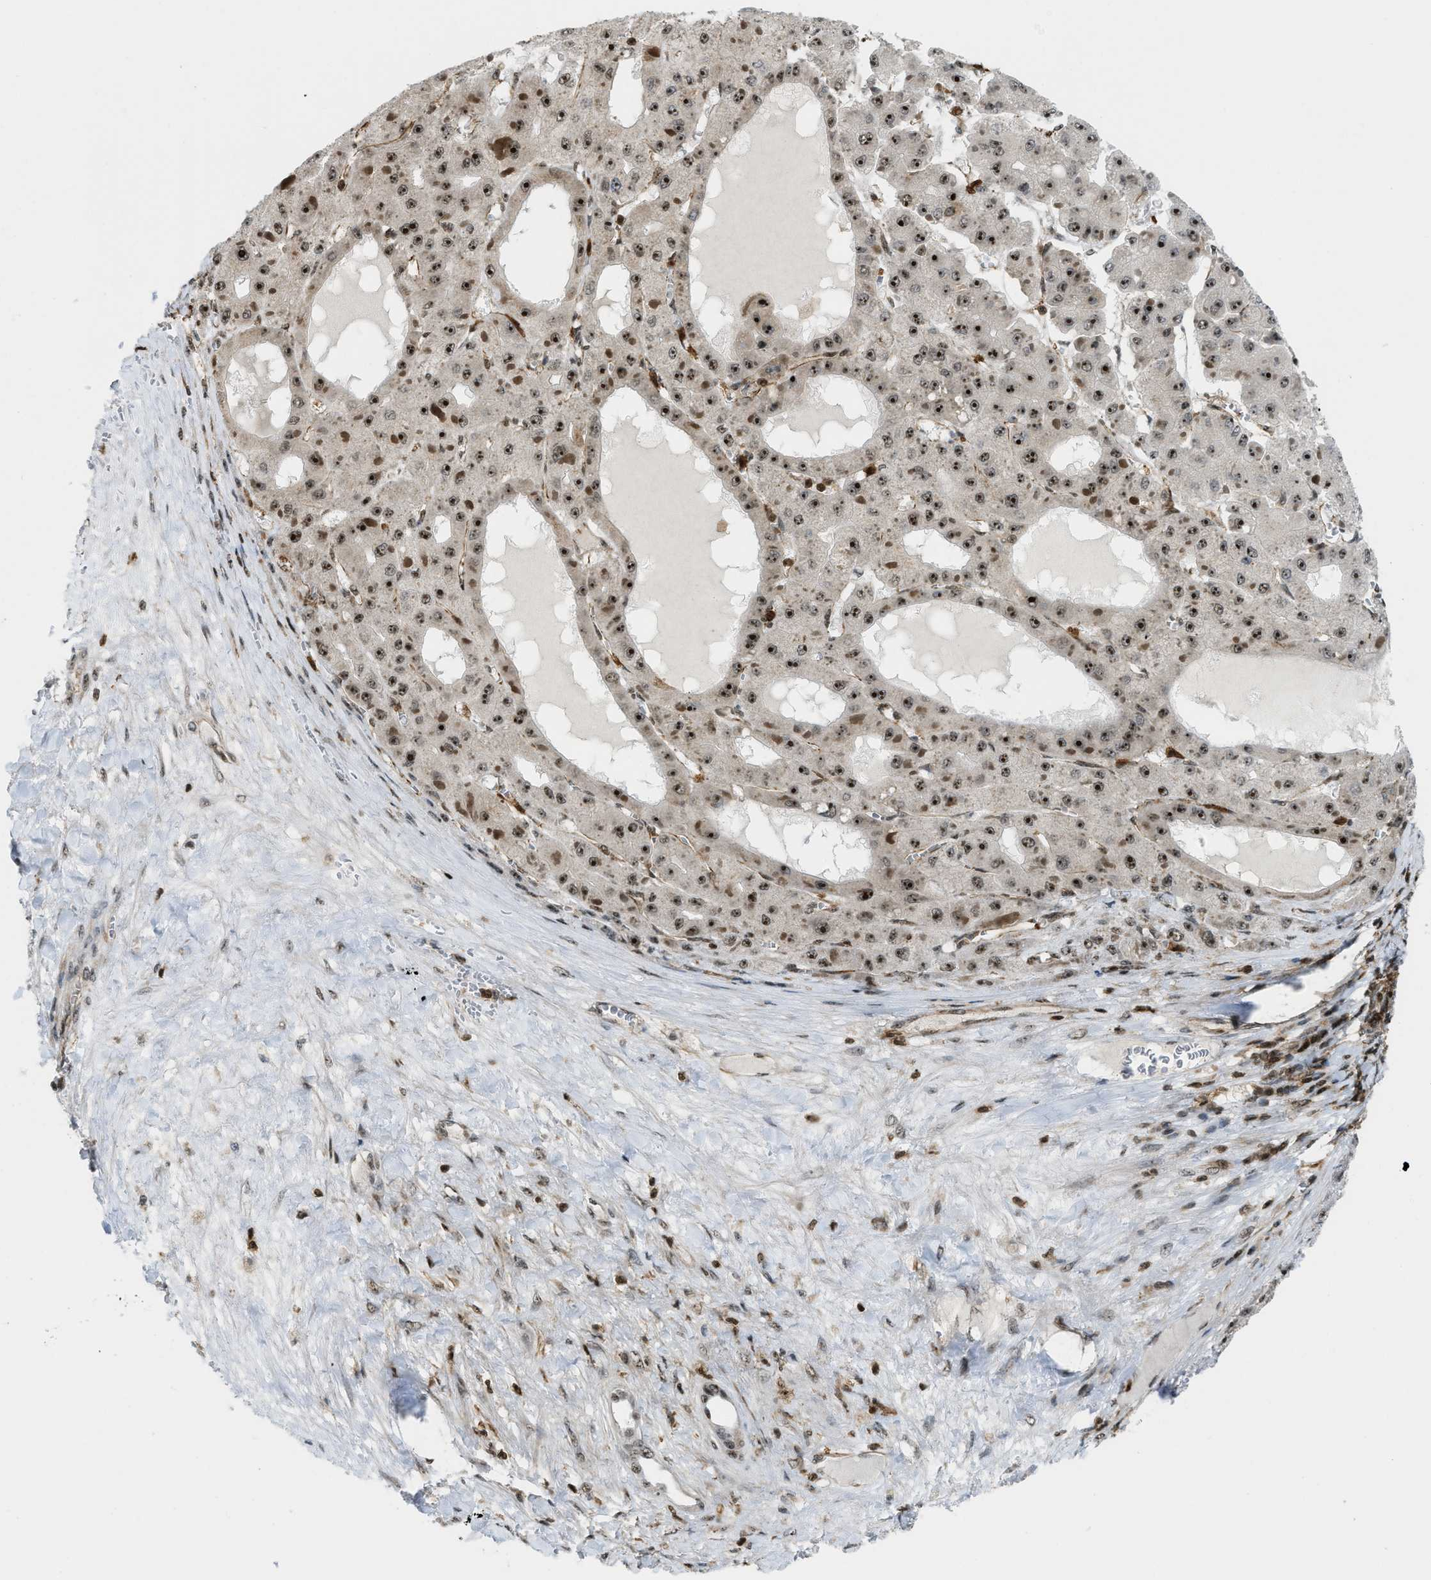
{"staining": {"intensity": "strong", "quantity": ">75%", "location": "nuclear"}, "tissue": "liver cancer", "cell_type": "Tumor cells", "image_type": "cancer", "snomed": [{"axis": "morphology", "description": "Carcinoma, Hepatocellular, NOS"}, {"axis": "topography", "description": "Liver"}], "caption": "About >75% of tumor cells in liver cancer exhibit strong nuclear protein positivity as visualized by brown immunohistochemical staining.", "gene": "E2F1", "patient": {"sex": "female", "age": 73}}